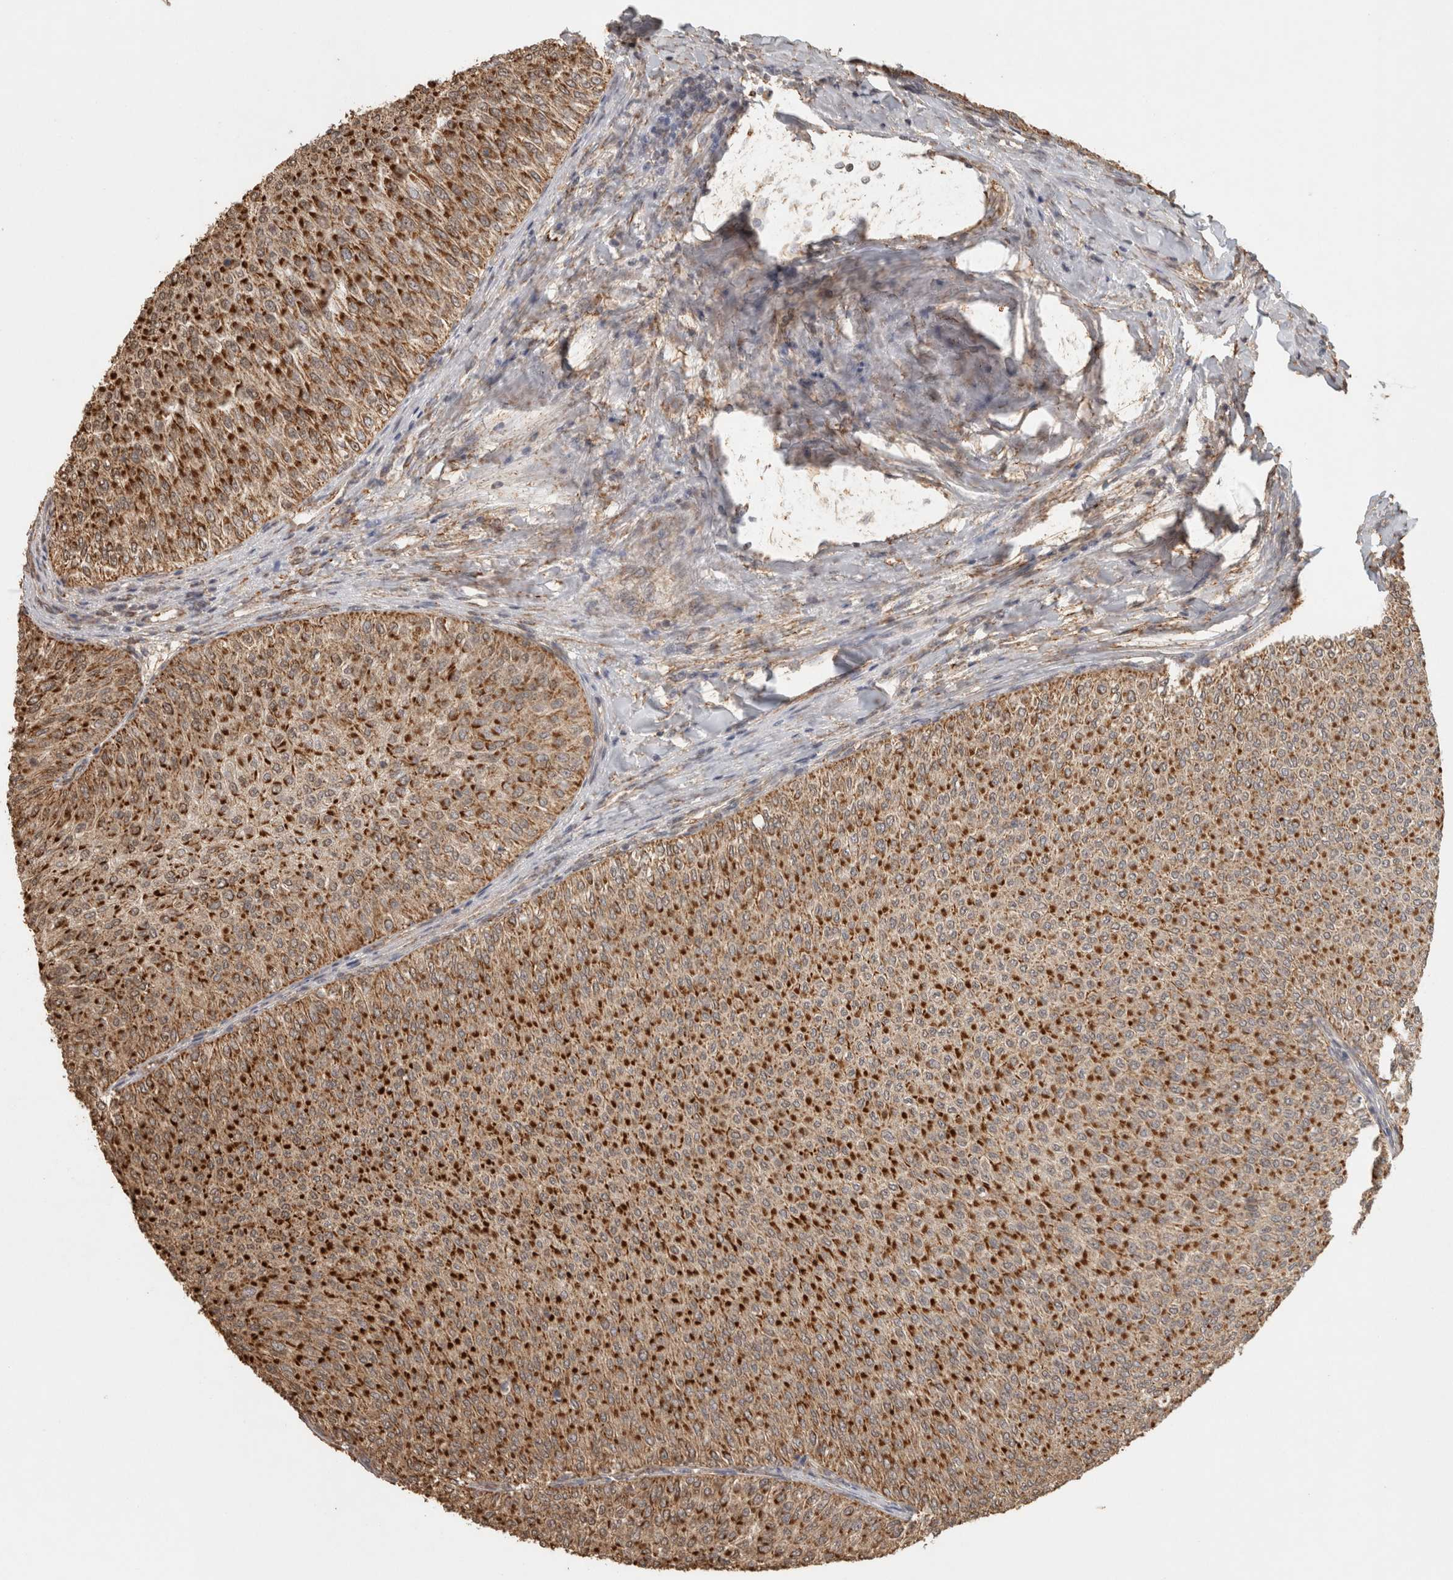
{"staining": {"intensity": "strong", "quantity": ">75%", "location": "cytoplasmic/membranous"}, "tissue": "urothelial cancer", "cell_type": "Tumor cells", "image_type": "cancer", "snomed": [{"axis": "morphology", "description": "Urothelial carcinoma, Low grade"}, {"axis": "topography", "description": "Urinary bladder"}], "caption": "Urothelial cancer tissue demonstrates strong cytoplasmic/membranous staining in about >75% of tumor cells, visualized by immunohistochemistry.", "gene": "BNIP3L", "patient": {"sex": "male", "age": 78}}